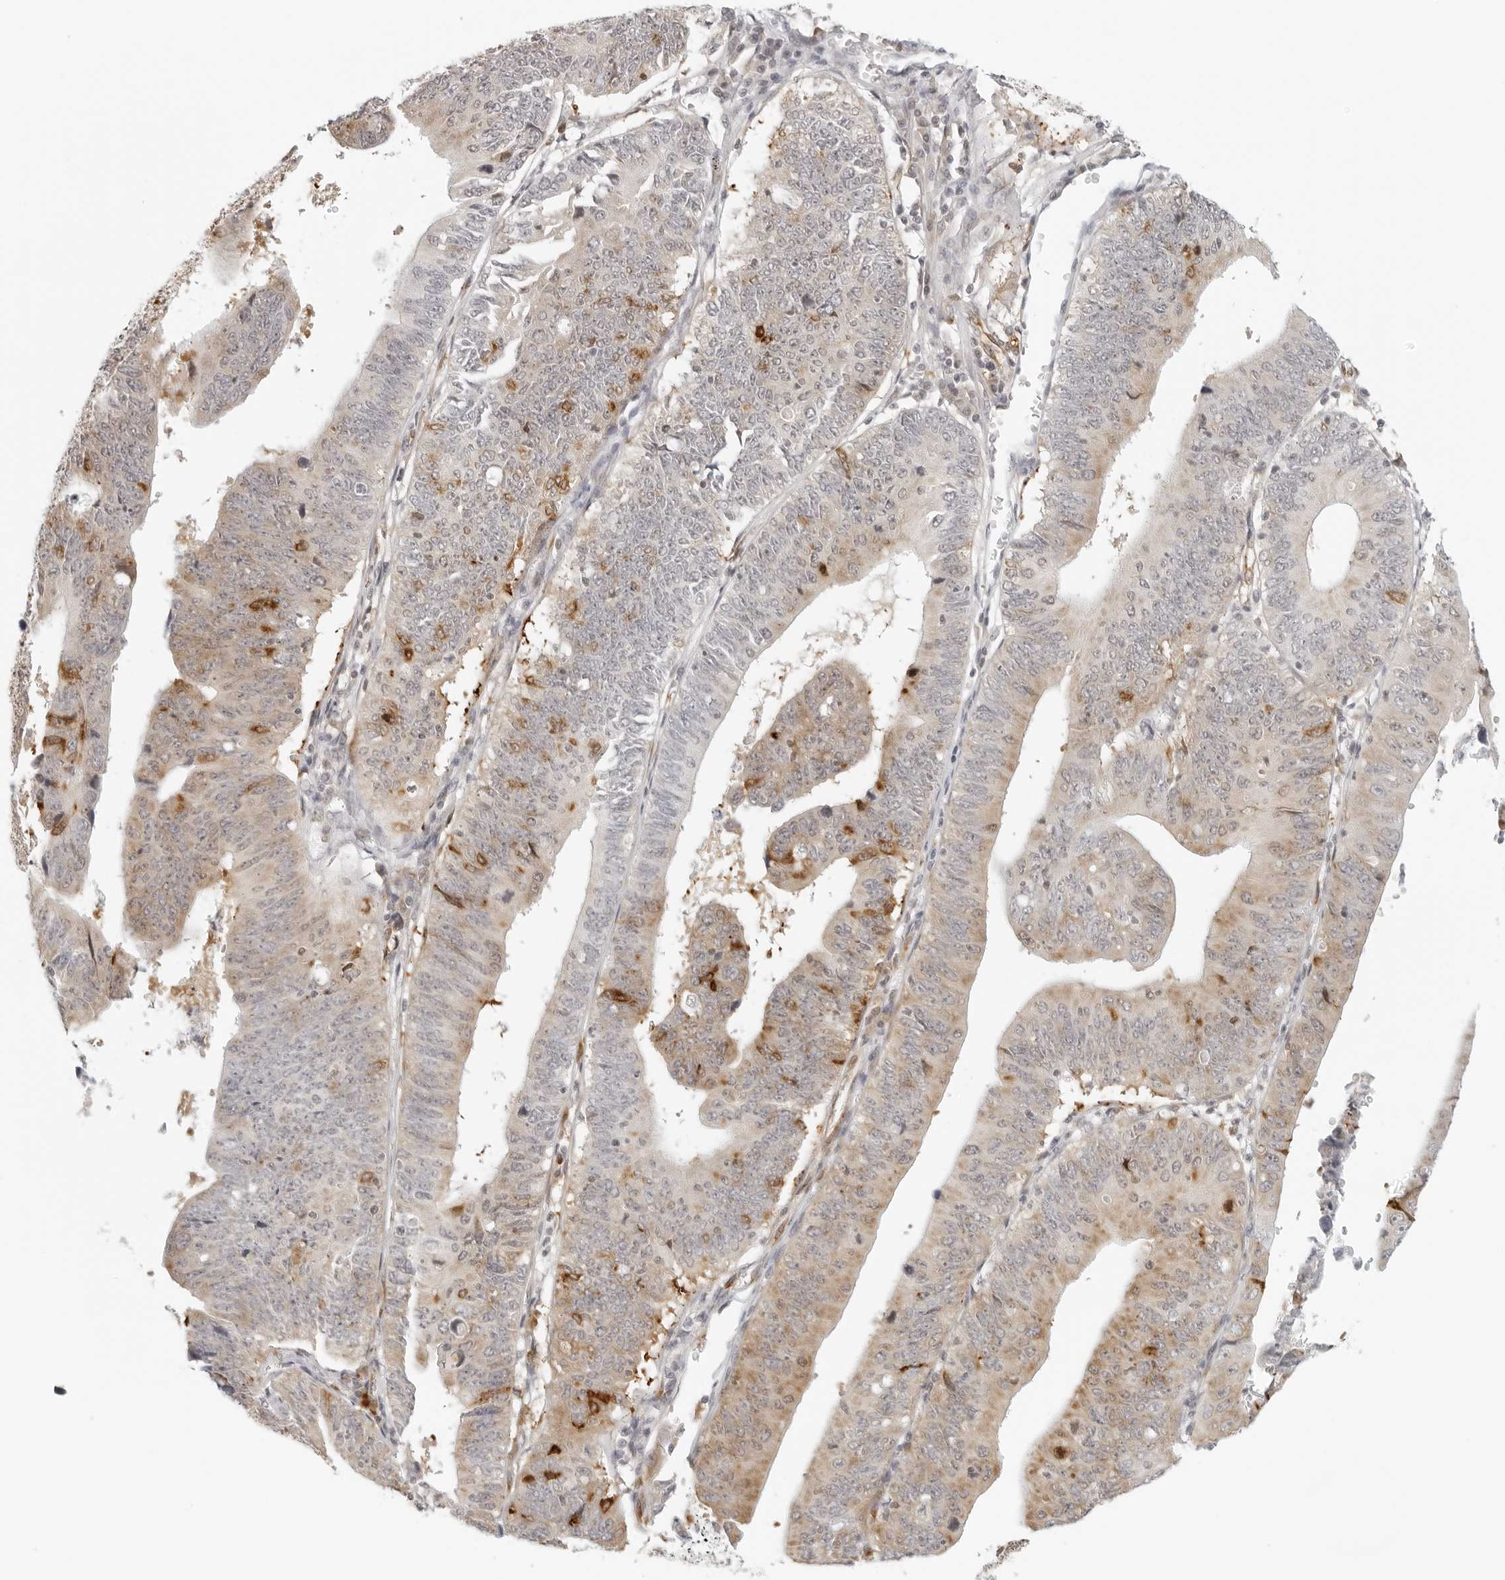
{"staining": {"intensity": "strong", "quantity": "<25%", "location": "cytoplasmic/membranous"}, "tissue": "stomach cancer", "cell_type": "Tumor cells", "image_type": "cancer", "snomed": [{"axis": "morphology", "description": "Adenocarcinoma, NOS"}, {"axis": "topography", "description": "Stomach"}], "caption": "This is a photomicrograph of immunohistochemistry staining of adenocarcinoma (stomach), which shows strong expression in the cytoplasmic/membranous of tumor cells.", "gene": "EIF4G1", "patient": {"sex": "male", "age": 59}}